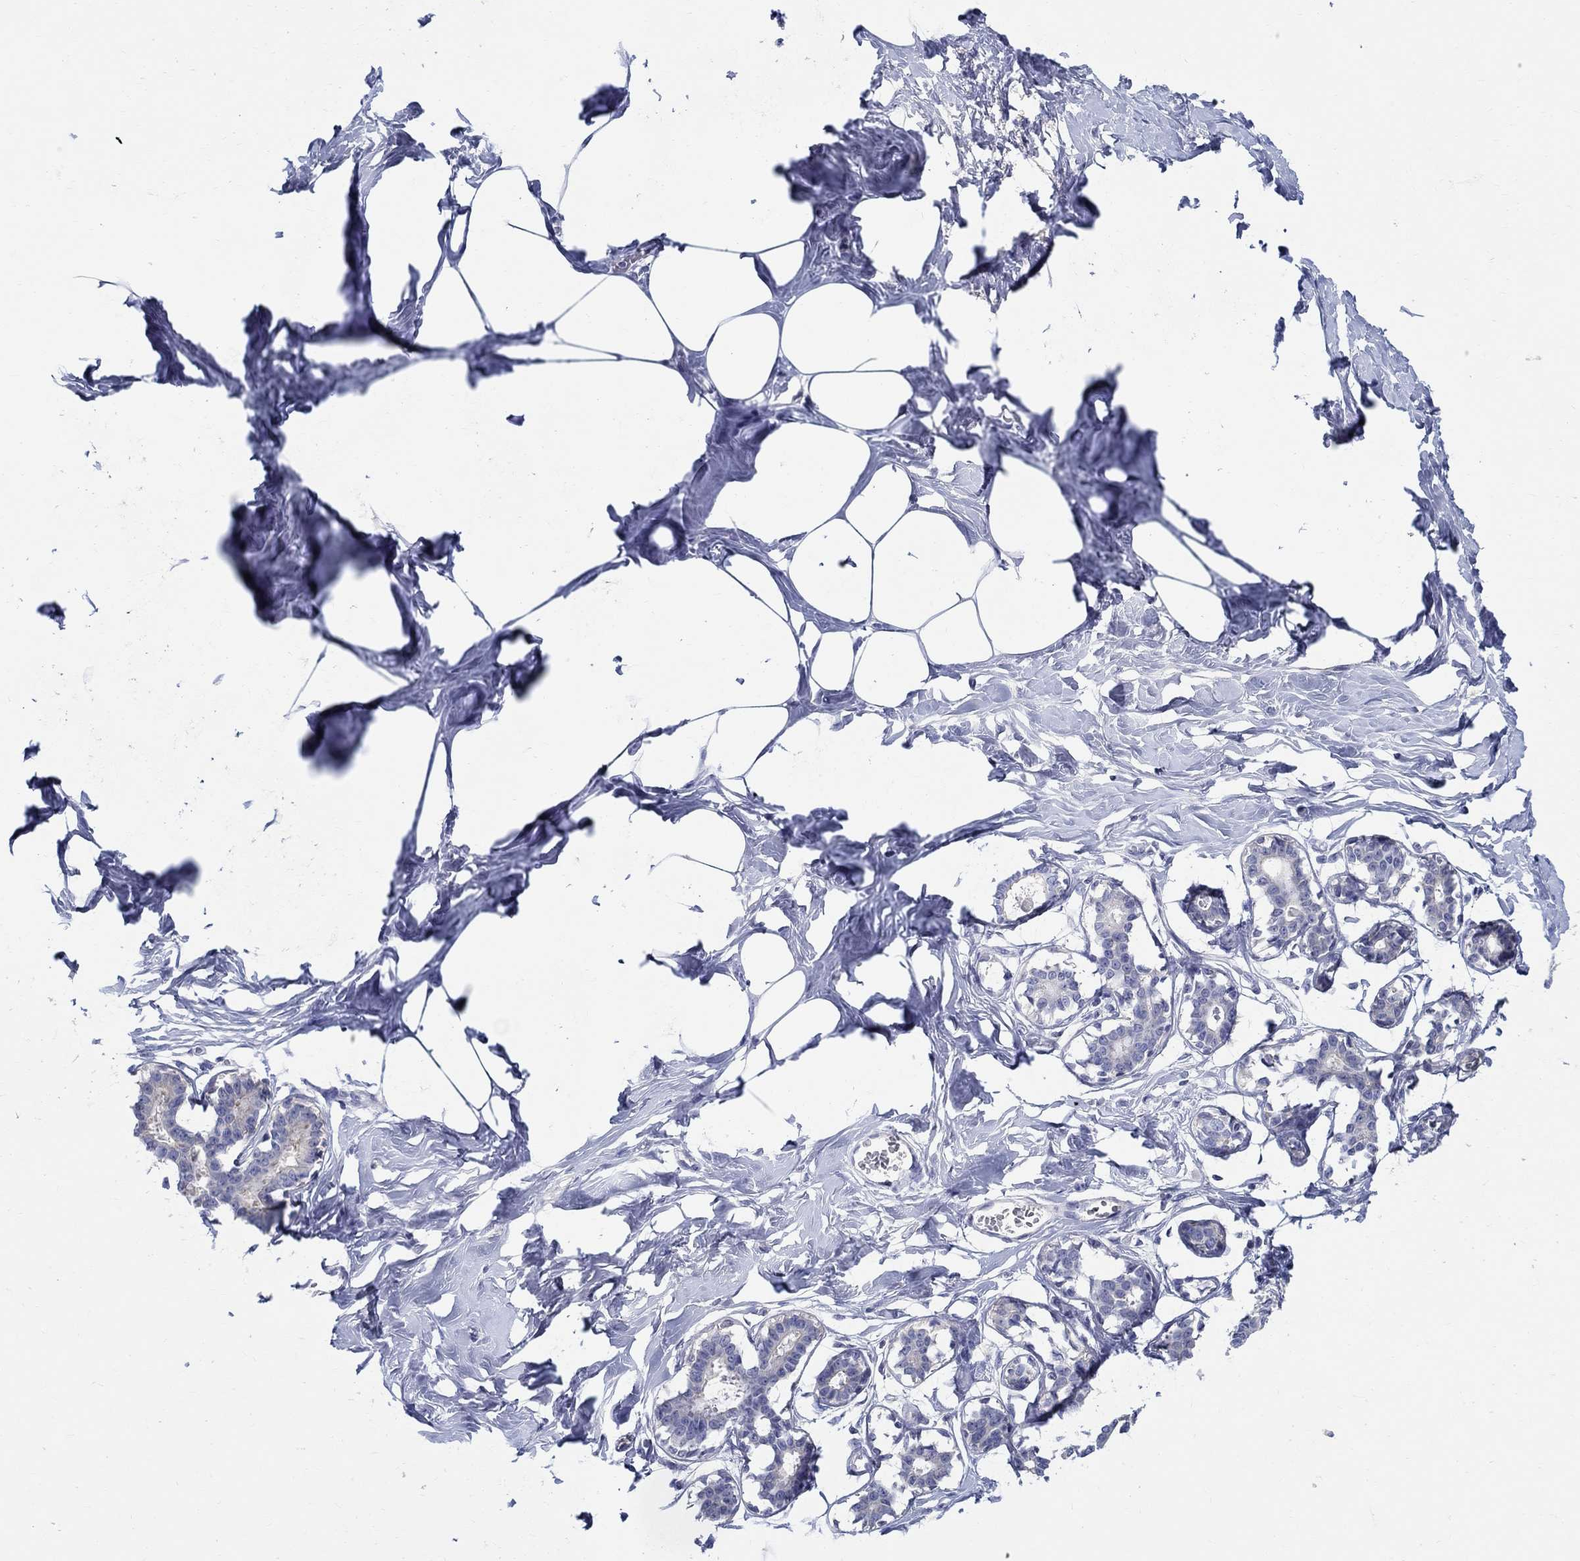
{"staining": {"intensity": "negative", "quantity": "none", "location": "none"}, "tissue": "breast", "cell_type": "Adipocytes", "image_type": "normal", "snomed": [{"axis": "morphology", "description": "Normal tissue, NOS"}, {"axis": "morphology", "description": "Lobular carcinoma, in situ"}, {"axis": "topography", "description": "Breast"}], "caption": "The IHC histopathology image has no significant staining in adipocytes of breast. (IHC, brightfield microscopy, high magnification).", "gene": "CRYGA", "patient": {"sex": "female", "age": 35}}